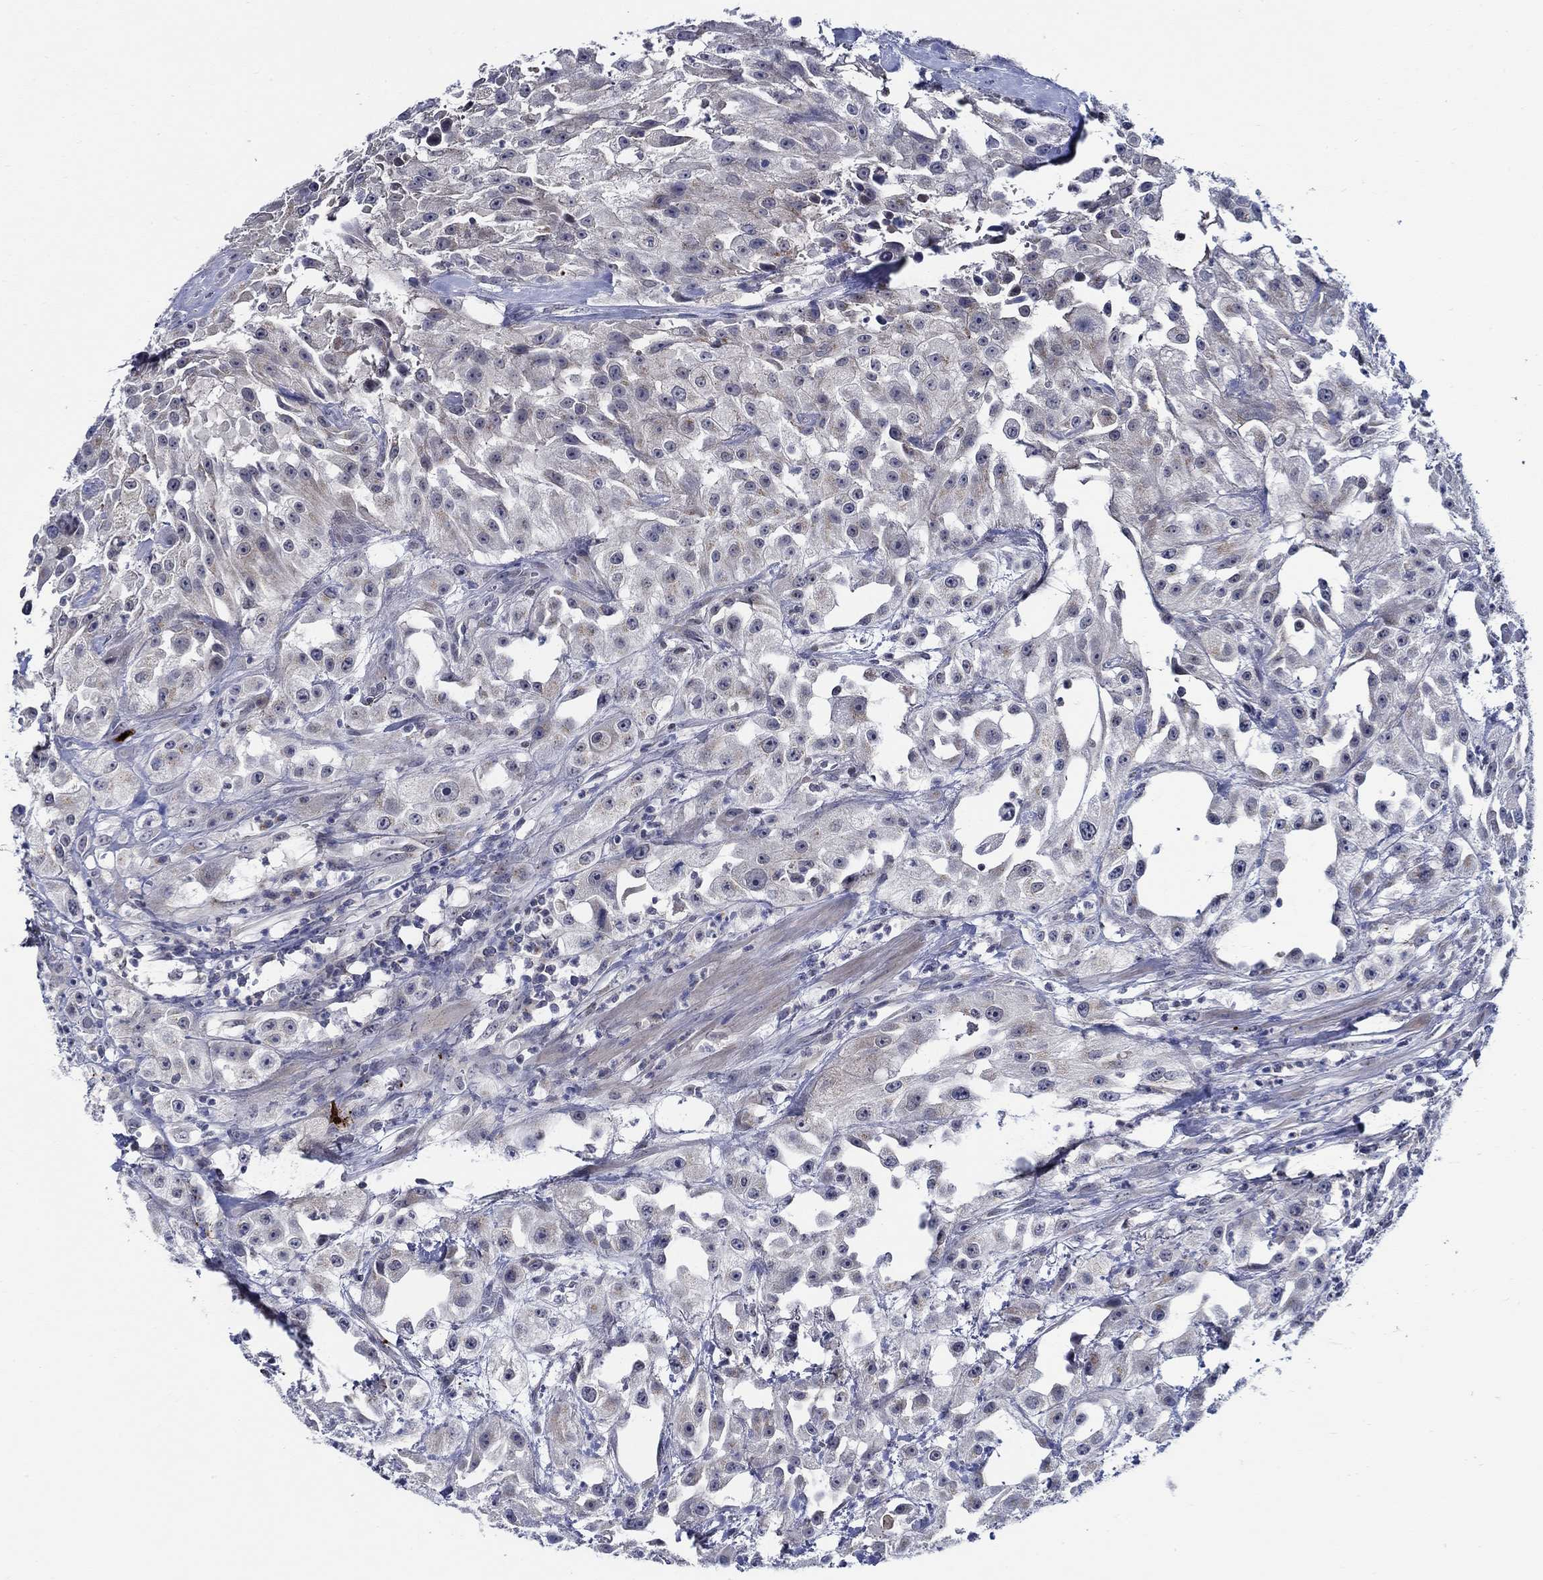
{"staining": {"intensity": "negative", "quantity": "none", "location": "none"}, "tissue": "urothelial cancer", "cell_type": "Tumor cells", "image_type": "cancer", "snomed": [{"axis": "morphology", "description": "Urothelial carcinoma, High grade"}, {"axis": "topography", "description": "Urinary bladder"}], "caption": "Immunohistochemical staining of human urothelial carcinoma (high-grade) shows no significant expression in tumor cells. (DAB (3,3'-diaminobenzidine) immunohistochemistry (IHC) with hematoxylin counter stain).", "gene": "ALOX12", "patient": {"sex": "male", "age": 79}}